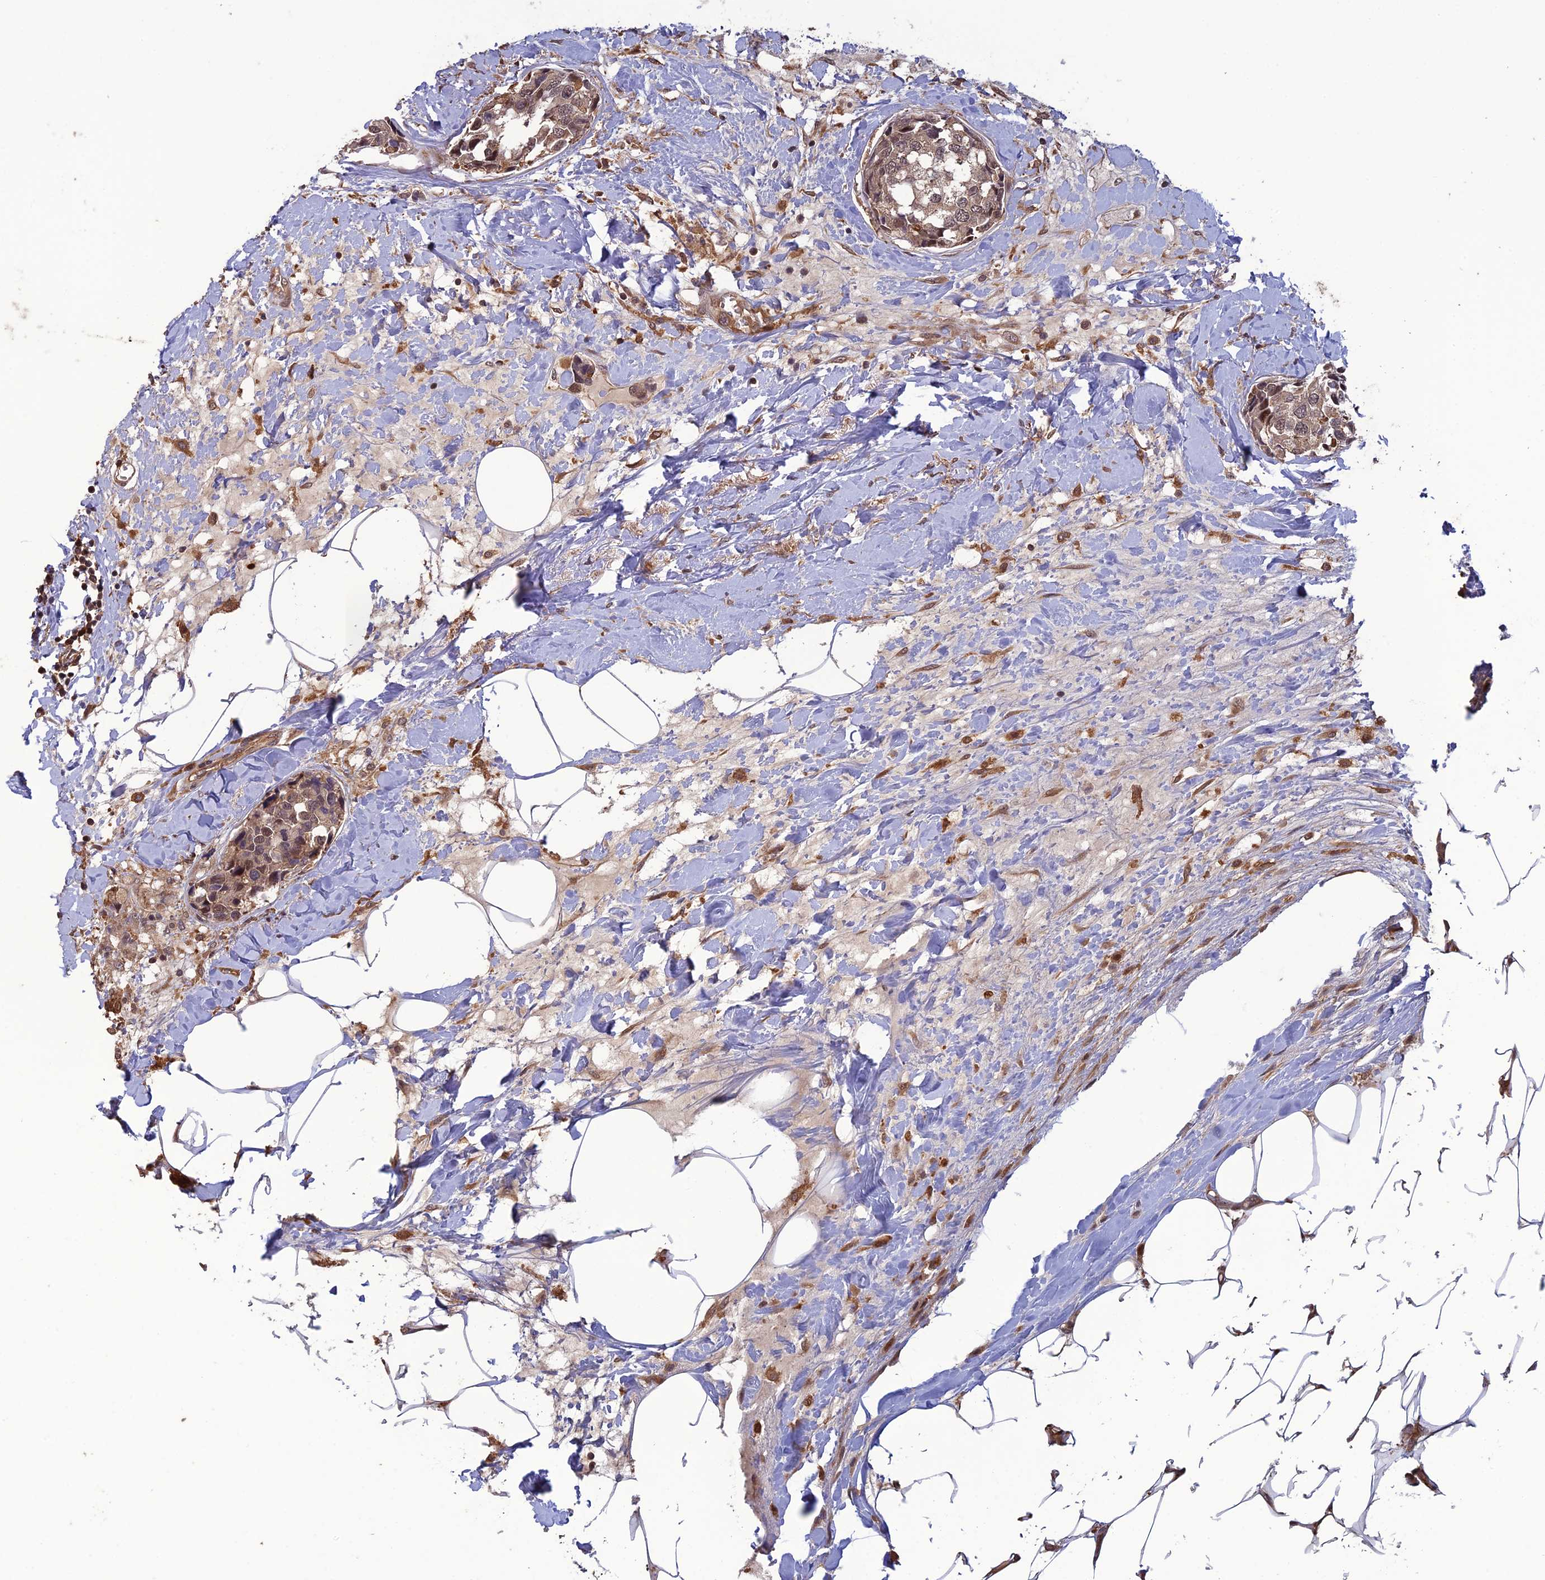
{"staining": {"intensity": "weak", "quantity": ">75%", "location": "cytoplasmic/membranous"}, "tissue": "breast cancer", "cell_type": "Tumor cells", "image_type": "cancer", "snomed": [{"axis": "morphology", "description": "Lobular carcinoma"}, {"axis": "topography", "description": "Breast"}], "caption": "A brown stain shows weak cytoplasmic/membranous staining of a protein in human lobular carcinoma (breast) tumor cells.", "gene": "LIN37", "patient": {"sex": "female", "age": 59}}